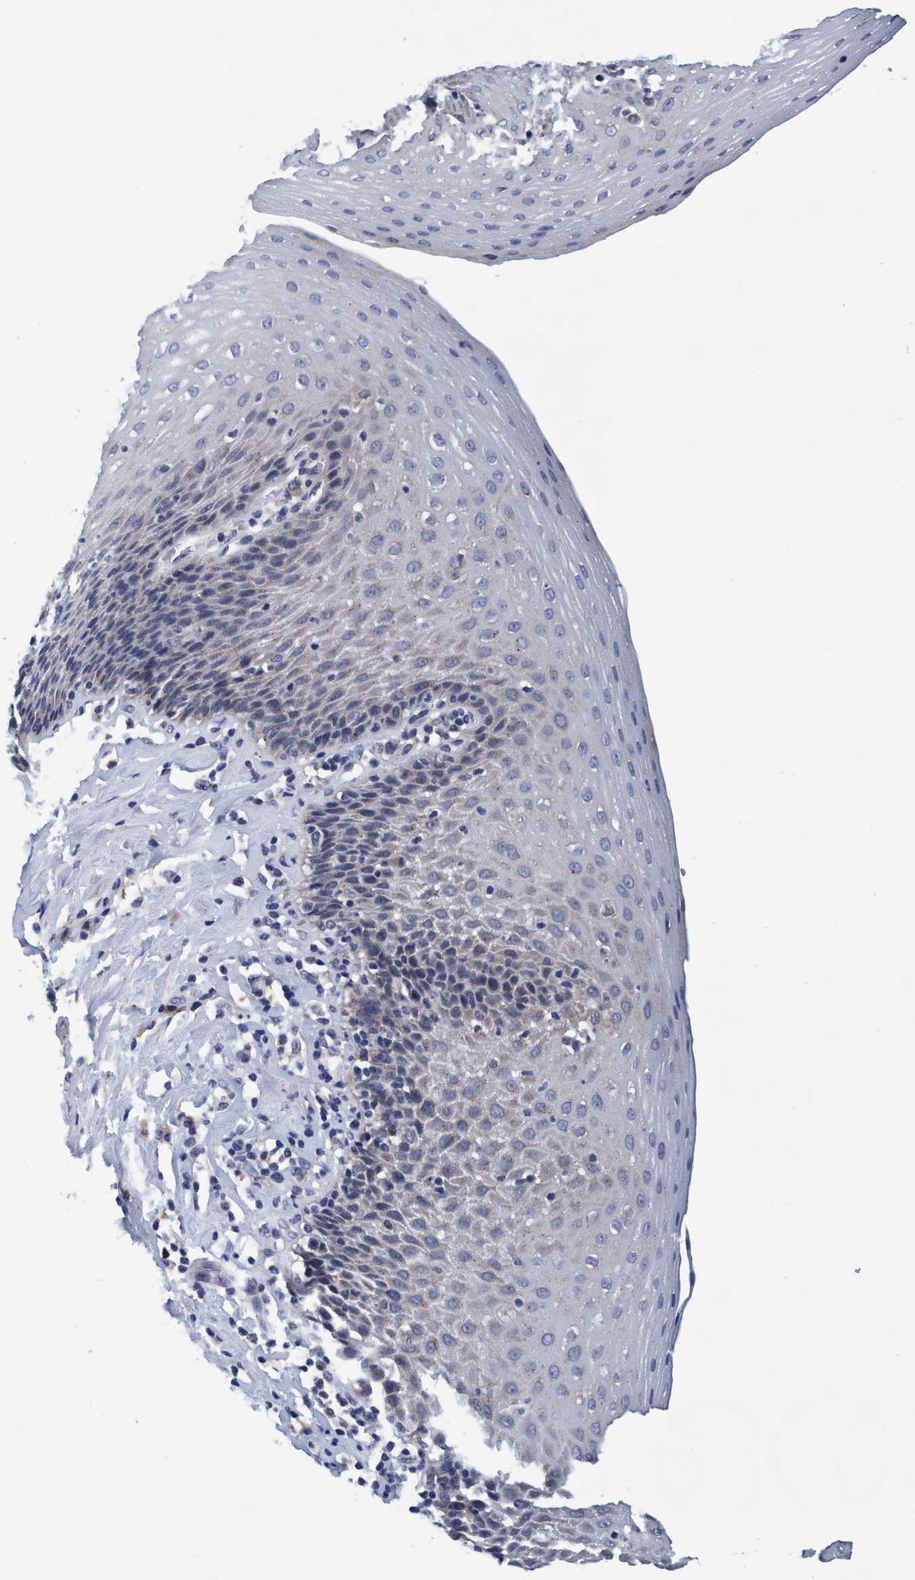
{"staining": {"intensity": "weak", "quantity": "<25%", "location": "cytoplasmic/membranous"}, "tissue": "esophagus", "cell_type": "Squamous epithelial cells", "image_type": "normal", "snomed": [{"axis": "morphology", "description": "Normal tissue, NOS"}, {"axis": "topography", "description": "Esophagus"}], "caption": "A high-resolution histopathology image shows IHC staining of unremarkable esophagus, which shows no significant expression in squamous epithelial cells. (Stains: DAB immunohistochemistry (IHC) with hematoxylin counter stain, Microscopy: brightfield microscopy at high magnification).", "gene": "CALCOCO2", "patient": {"sex": "female", "age": 61}}